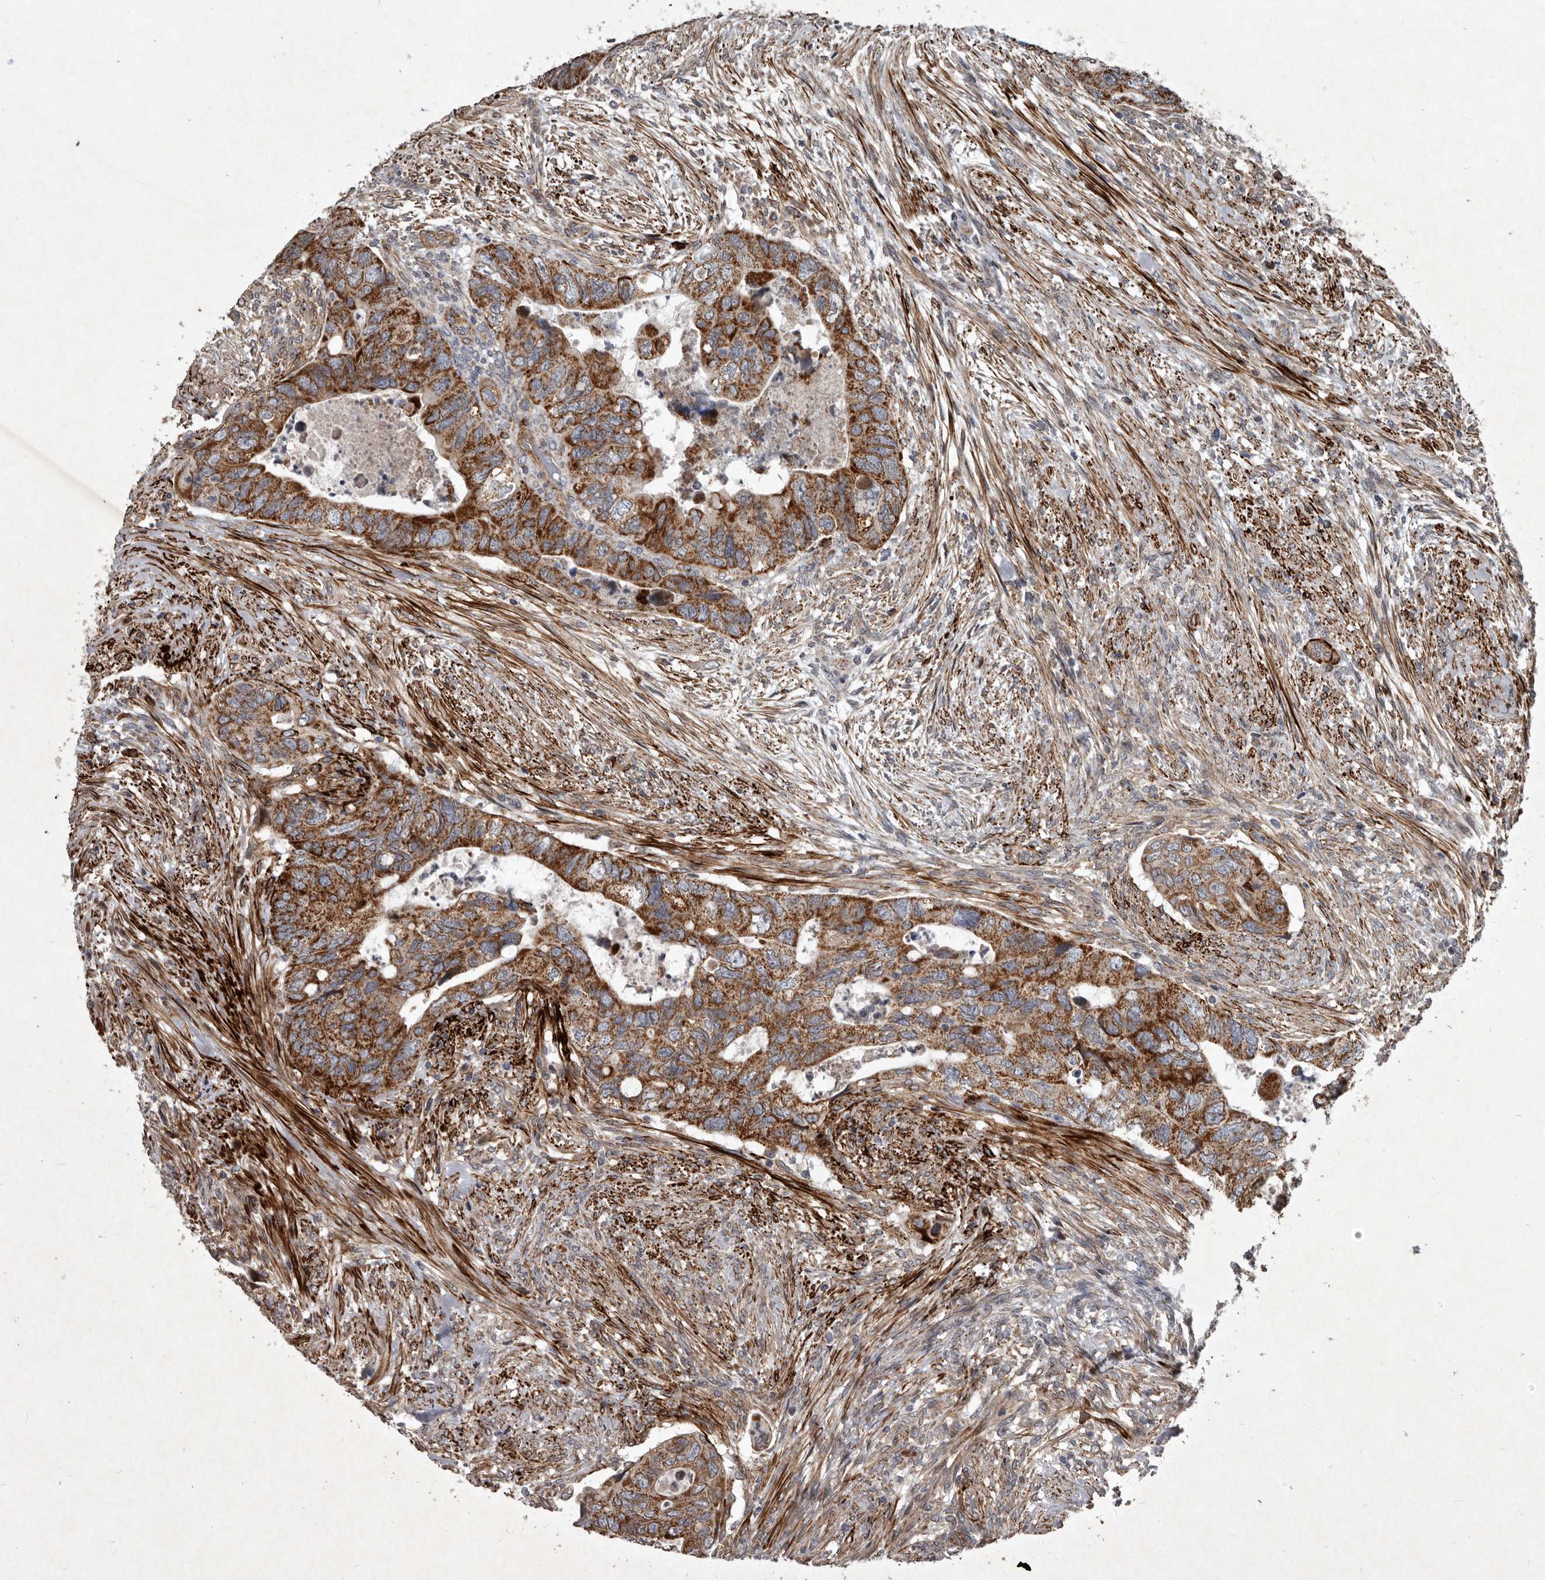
{"staining": {"intensity": "strong", "quantity": ">75%", "location": "cytoplasmic/membranous"}, "tissue": "colorectal cancer", "cell_type": "Tumor cells", "image_type": "cancer", "snomed": [{"axis": "morphology", "description": "Adenocarcinoma, NOS"}, {"axis": "topography", "description": "Rectum"}], "caption": "Colorectal cancer (adenocarcinoma) stained with immunohistochemistry (IHC) reveals strong cytoplasmic/membranous staining in approximately >75% of tumor cells.", "gene": "MRPS15", "patient": {"sex": "male", "age": 63}}